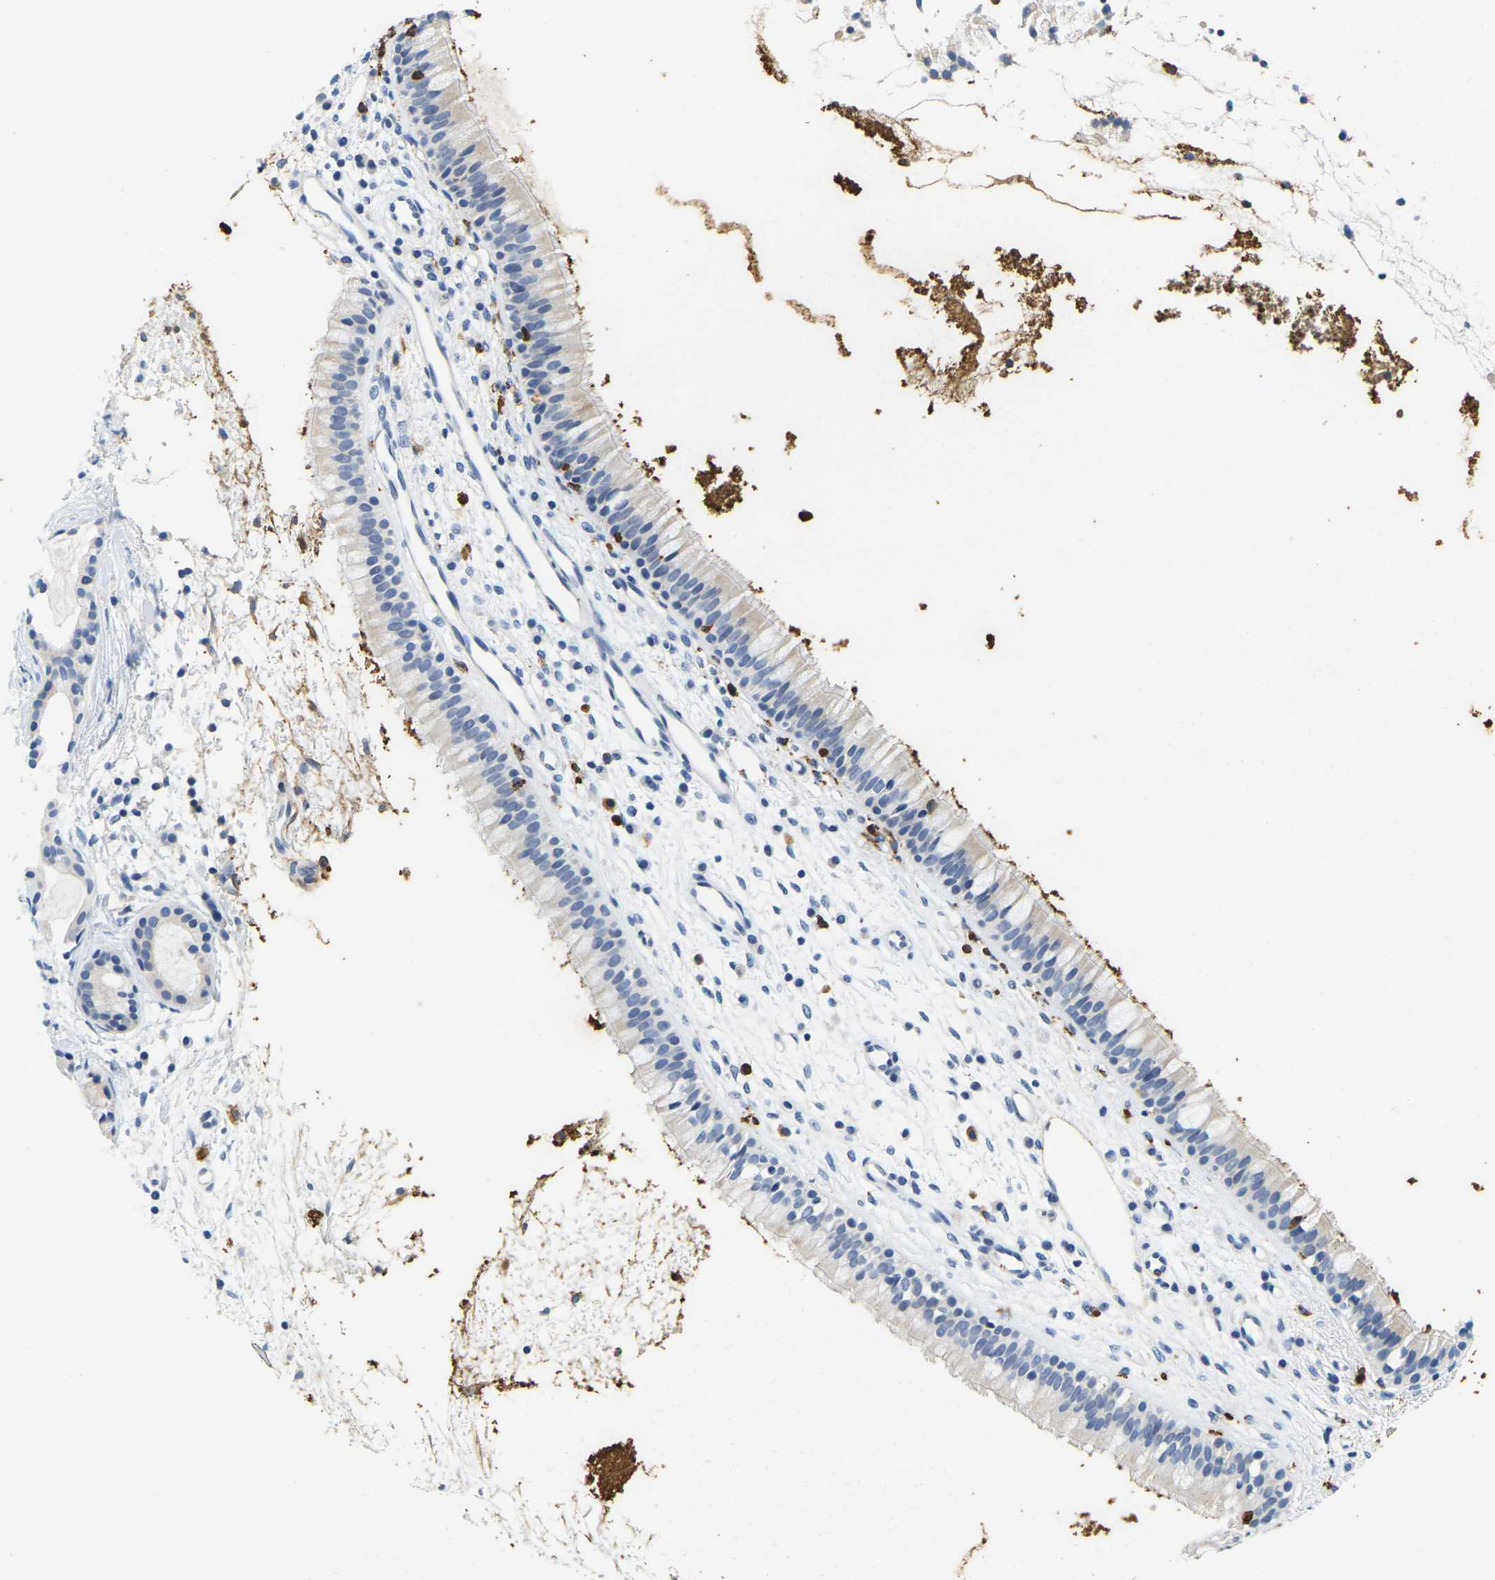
{"staining": {"intensity": "negative", "quantity": "none", "location": "none"}, "tissue": "nasopharynx", "cell_type": "Respiratory epithelial cells", "image_type": "normal", "snomed": [{"axis": "morphology", "description": "Normal tissue, NOS"}, {"axis": "topography", "description": "Nasopharynx"}], "caption": "Protein analysis of normal nasopharynx exhibits no significant expression in respiratory epithelial cells. (DAB (3,3'-diaminobenzidine) immunohistochemistry visualized using brightfield microscopy, high magnification).", "gene": "KLK5", "patient": {"sex": "male", "age": 21}}